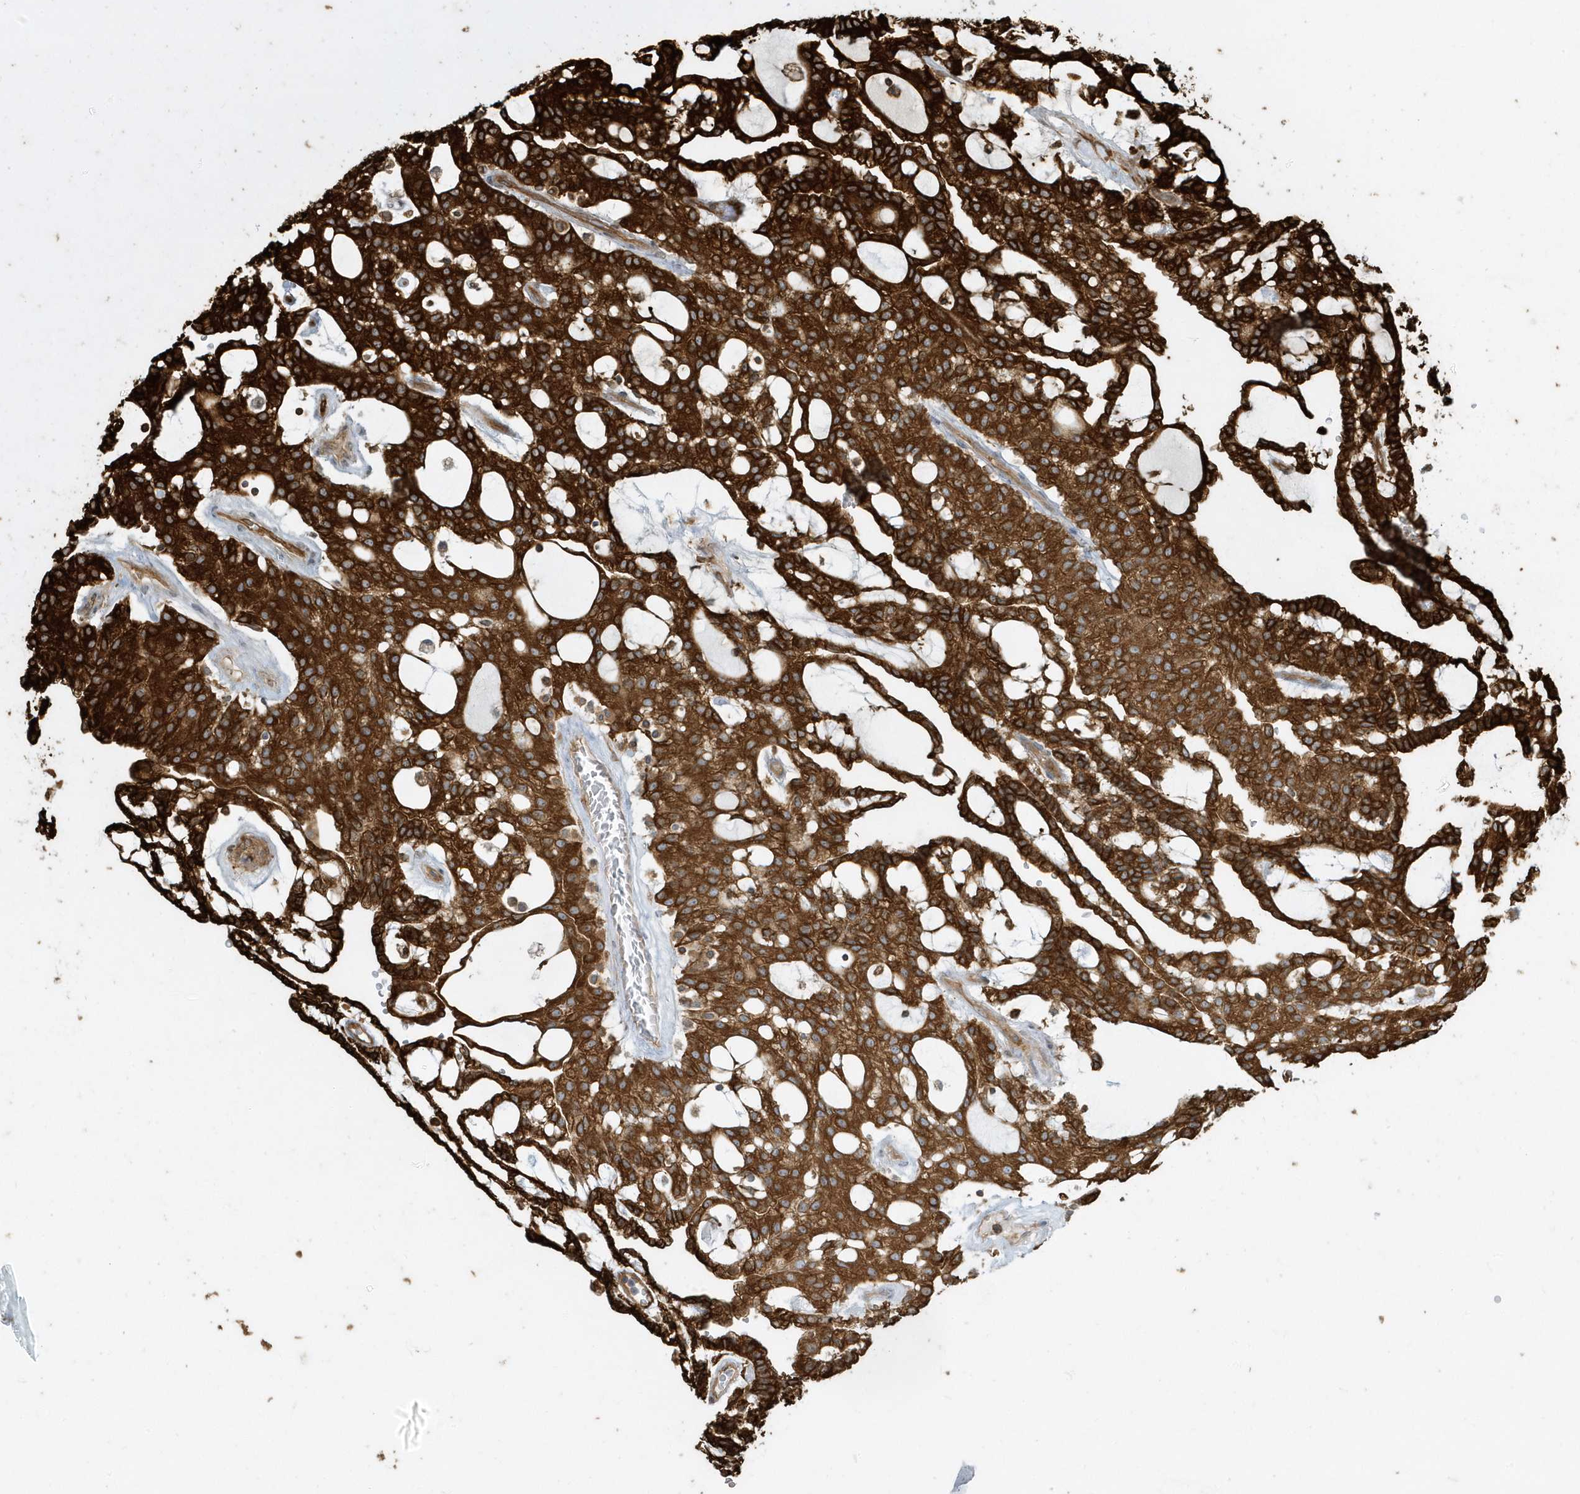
{"staining": {"intensity": "strong", "quantity": ">75%", "location": "cytoplasmic/membranous"}, "tissue": "renal cancer", "cell_type": "Tumor cells", "image_type": "cancer", "snomed": [{"axis": "morphology", "description": "Adenocarcinoma, NOS"}, {"axis": "topography", "description": "Kidney"}], "caption": "IHC image of human renal cancer stained for a protein (brown), which demonstrates high levels of strong cytoplasmic/membranous expression in approximately >75% of tumor cells.", "gene": "CLCN6", "patient": {"sex": "male", "age": 63}}